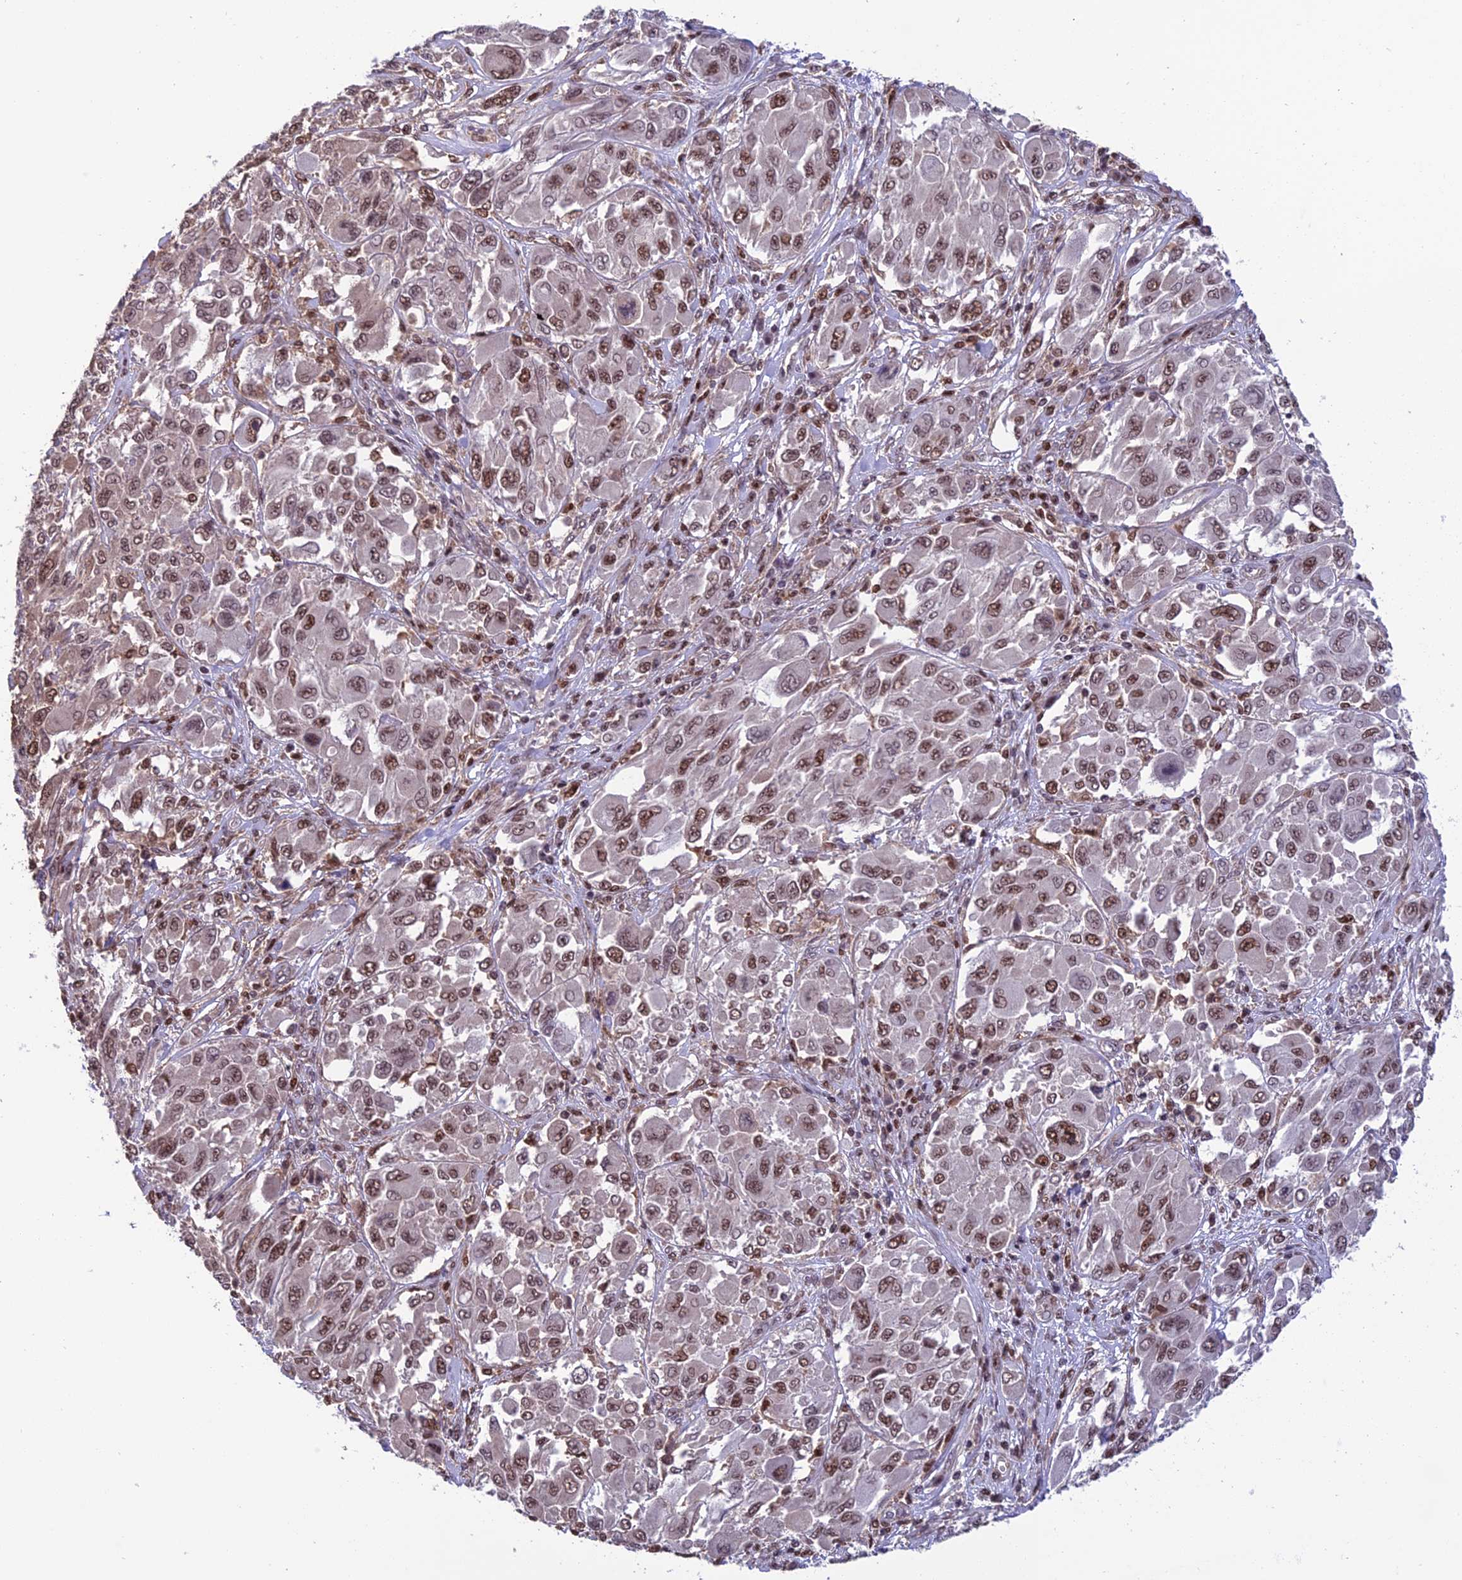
{"staining": {"intensity": "moderate", "quantity": ">75%", "location": "nuclear"}, "tissue": "melanoma", "cell_type": "Tumor cells", "image_type": "cancer", "snomed": [{"axis": "morphology", "description": "Malignant melanoma, NOS"}, {"axis": "topography", "description": "Skin"}], "caption": "Moderate nuclear protein expression is present in about >75% of tumor cells in malignant melanoma. The staining is performed using DAB (3,3'-diaminobenzidine) brown chromogen to label protein expression. The nuclei are counter-stained blue using hematoxylin.", "gene": "MIS12", "patient": {"sex": "female", "age": 91}}